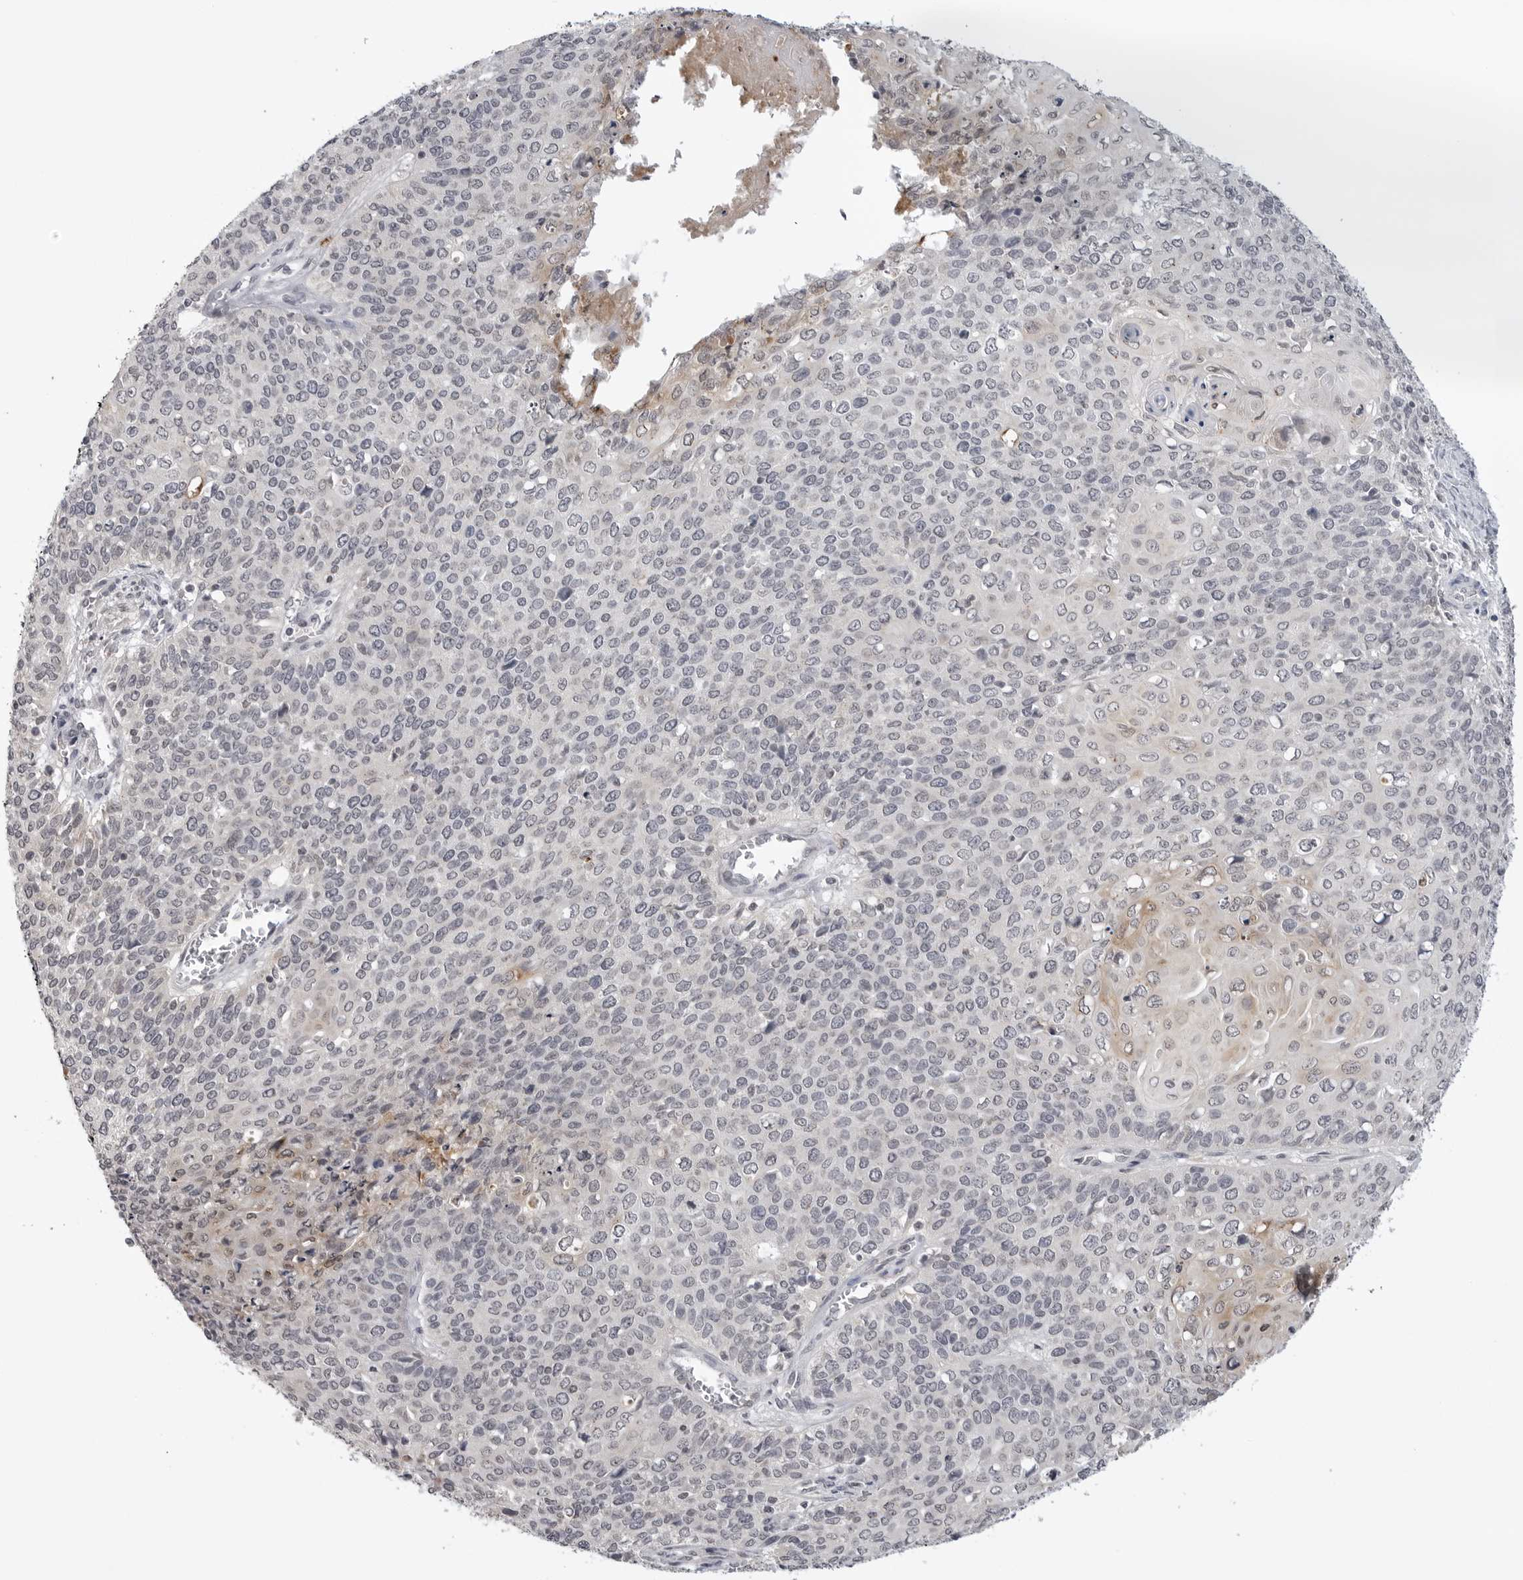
{"staining": {"intensity": "negative", "quantity": "none", "location": "none"}, "tissue": "cervical cancer", "cell_type": "Tumor cells", "image_type": "cancer", "snomed": [{"axis": "morphology", "description": "Squamous cell carcinoma, NOS"}, {"axis": "topography", "description": "Cervix"}], "caption": "This is a histopathology image of IHC staining of cervical squamous cell carcinoma, which shows no staining in tumor cells. (DAB immunohistochemistry with hematoxylin counter stain).", "gene": "CDK20", "patient": {"sex": "female", "age": 39}}